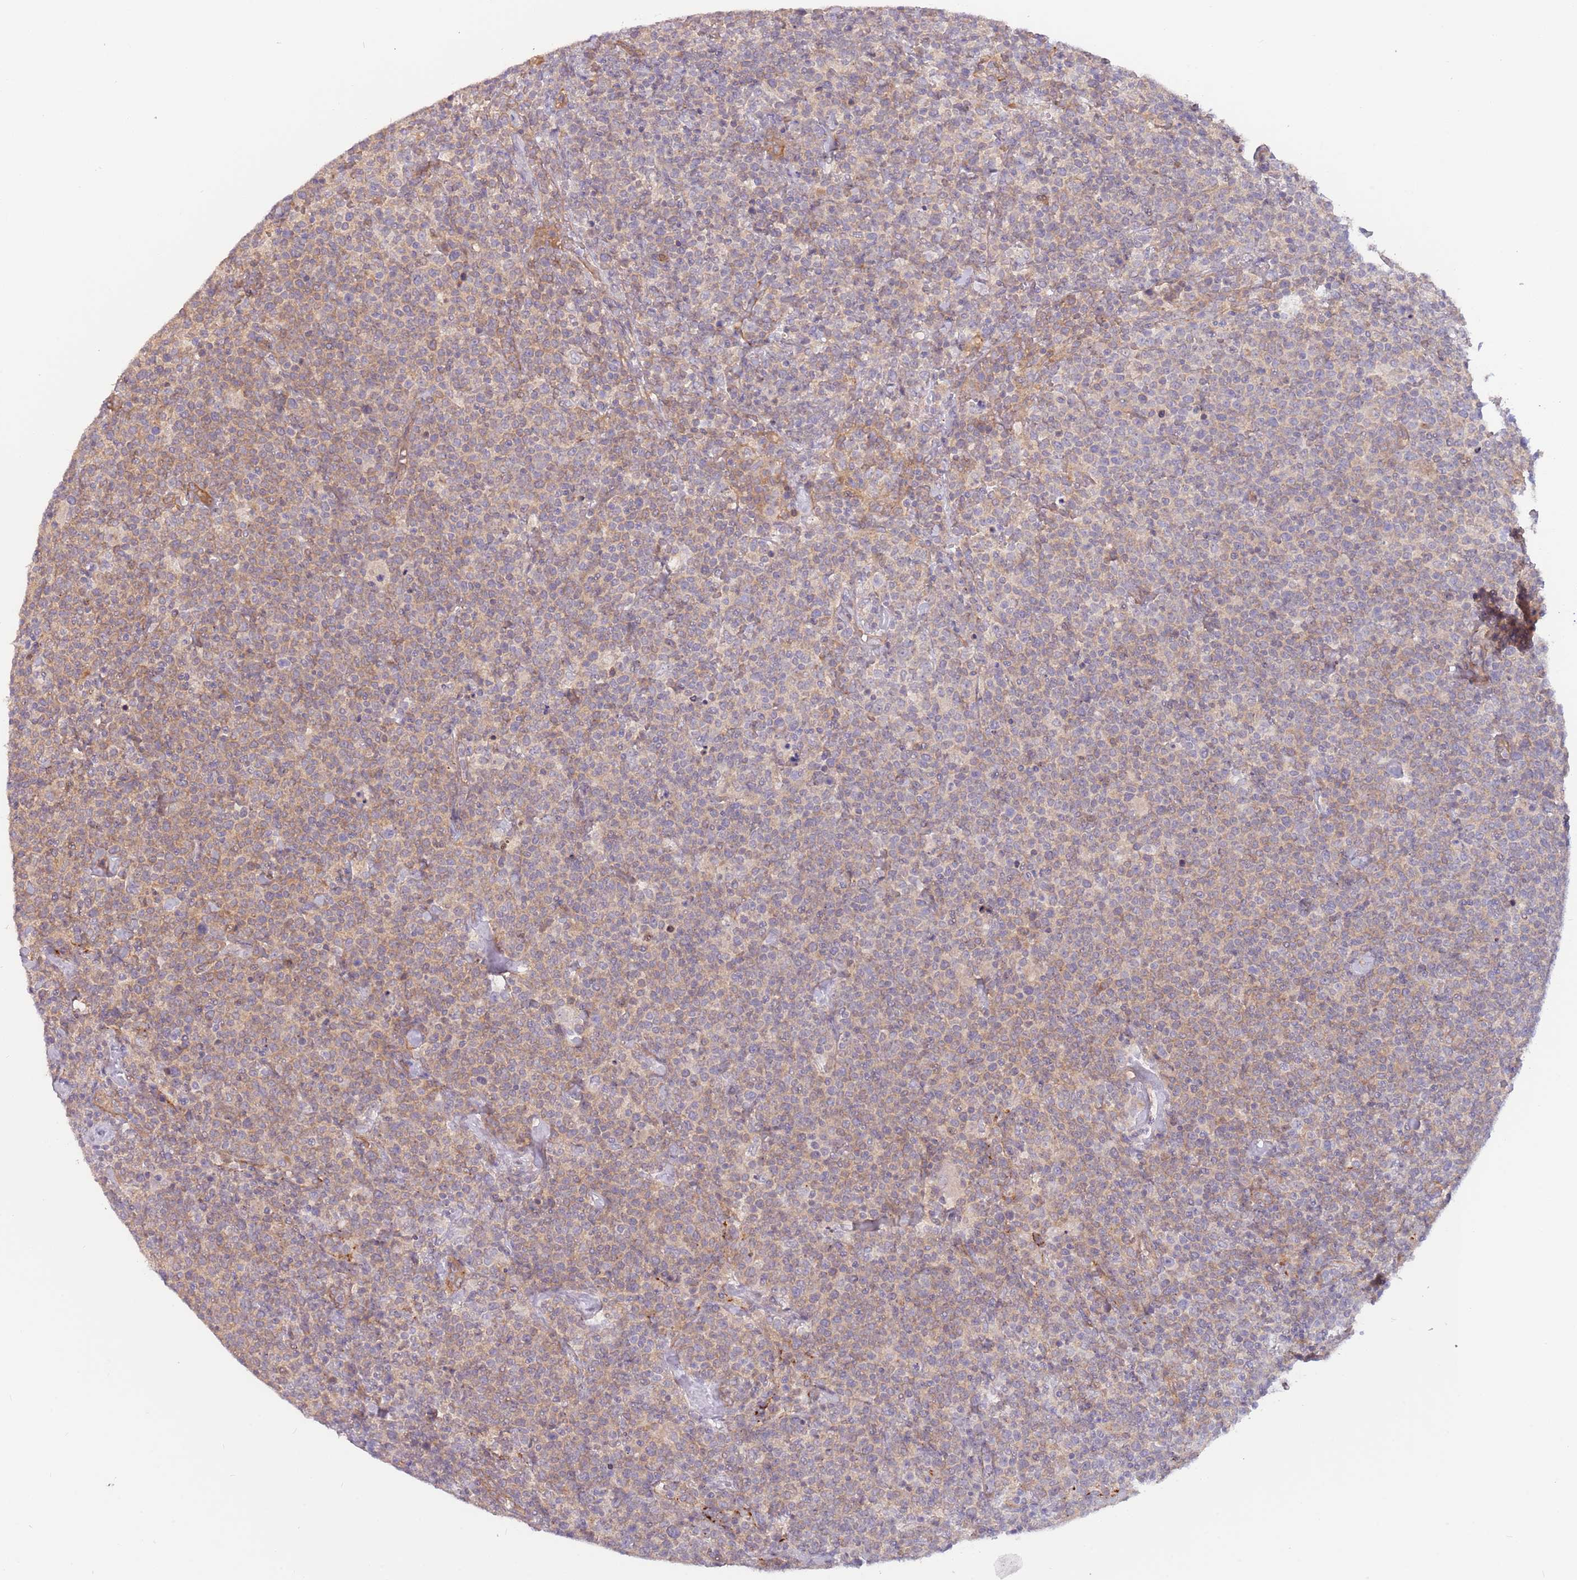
{"staining": {"intensity": "weak", "quantity": "25%-75%", "location": "cytoplasmic/membranous"}, "tissue": "lymphoma", "cell_type": "Tumor cells", "image_type": "cancer", "snomed": [{"axis": "morphology", "description": "Malignant lymphoma, non-Hodgkin's type, High grade"}, {"axis": "topography", "description": "Lymph node"}], "caption": "Lymphoma was stained to show a protein in brown. There is low levels of weak cytoplasmic/membranous staining in approximately 25%-75% of tumor cells.", "gene": "SAV1", "patient": {"sex": "male", "age": 61}}